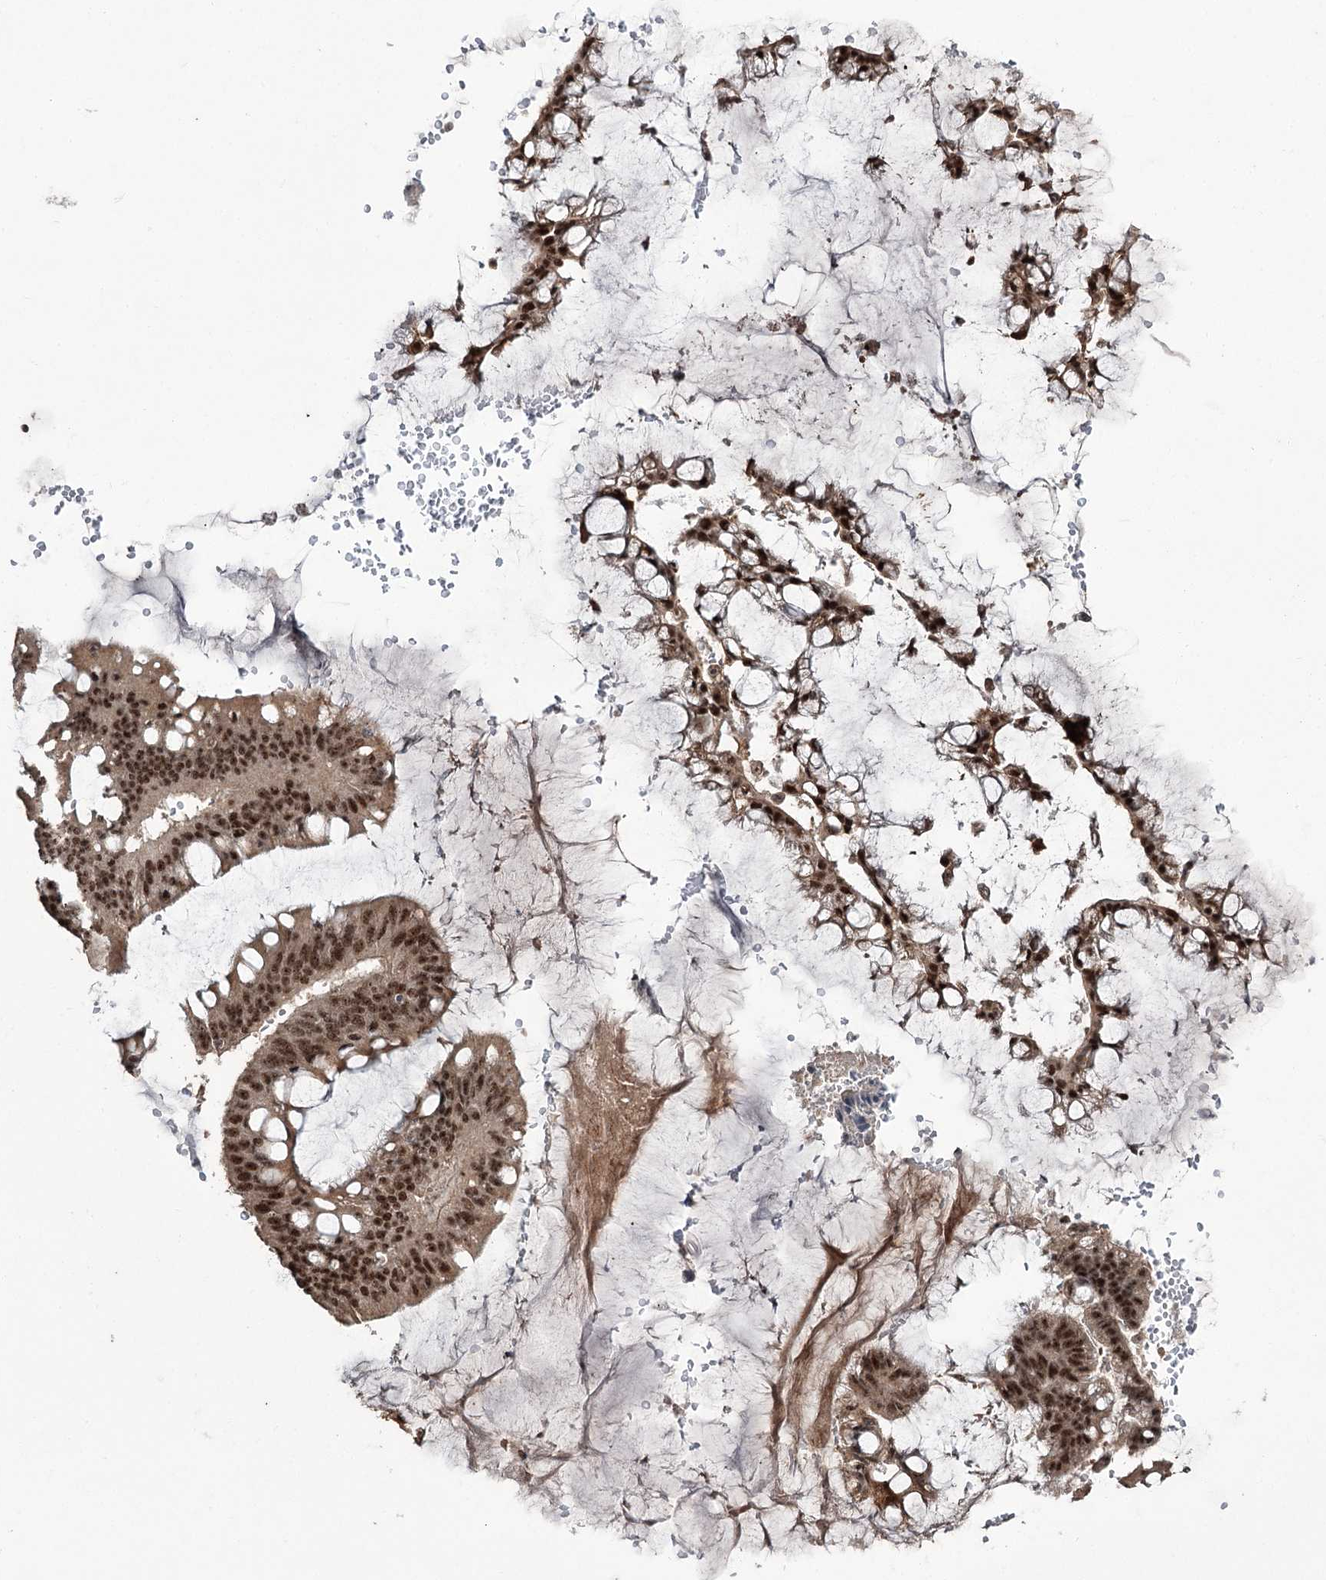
{"staining": {"intensity": "moderate", "quantity": ">75%", "location": "nuclear"}, "tissue": "ovarian cancer", "cell_type": "Tumor cells", "image_type": "cancer", "snomed": [{"axis": "morphology", "description": "Cystadenocarcinoma, mucinous, NOS"}, {"axis": "topography", "description": "Ovary"}], "caption": "High-magnification brightfield microscopy of ovarian mucinous cystadenocarcinoma stained with DAB (brown) and counterstained with hematoxylin (blue). tumor cells exhibit moderate nuclear staining is seen in approximately>75% of cells.", "gene": "ERCC3", "patient": {"sex": "female", "age": 73}}